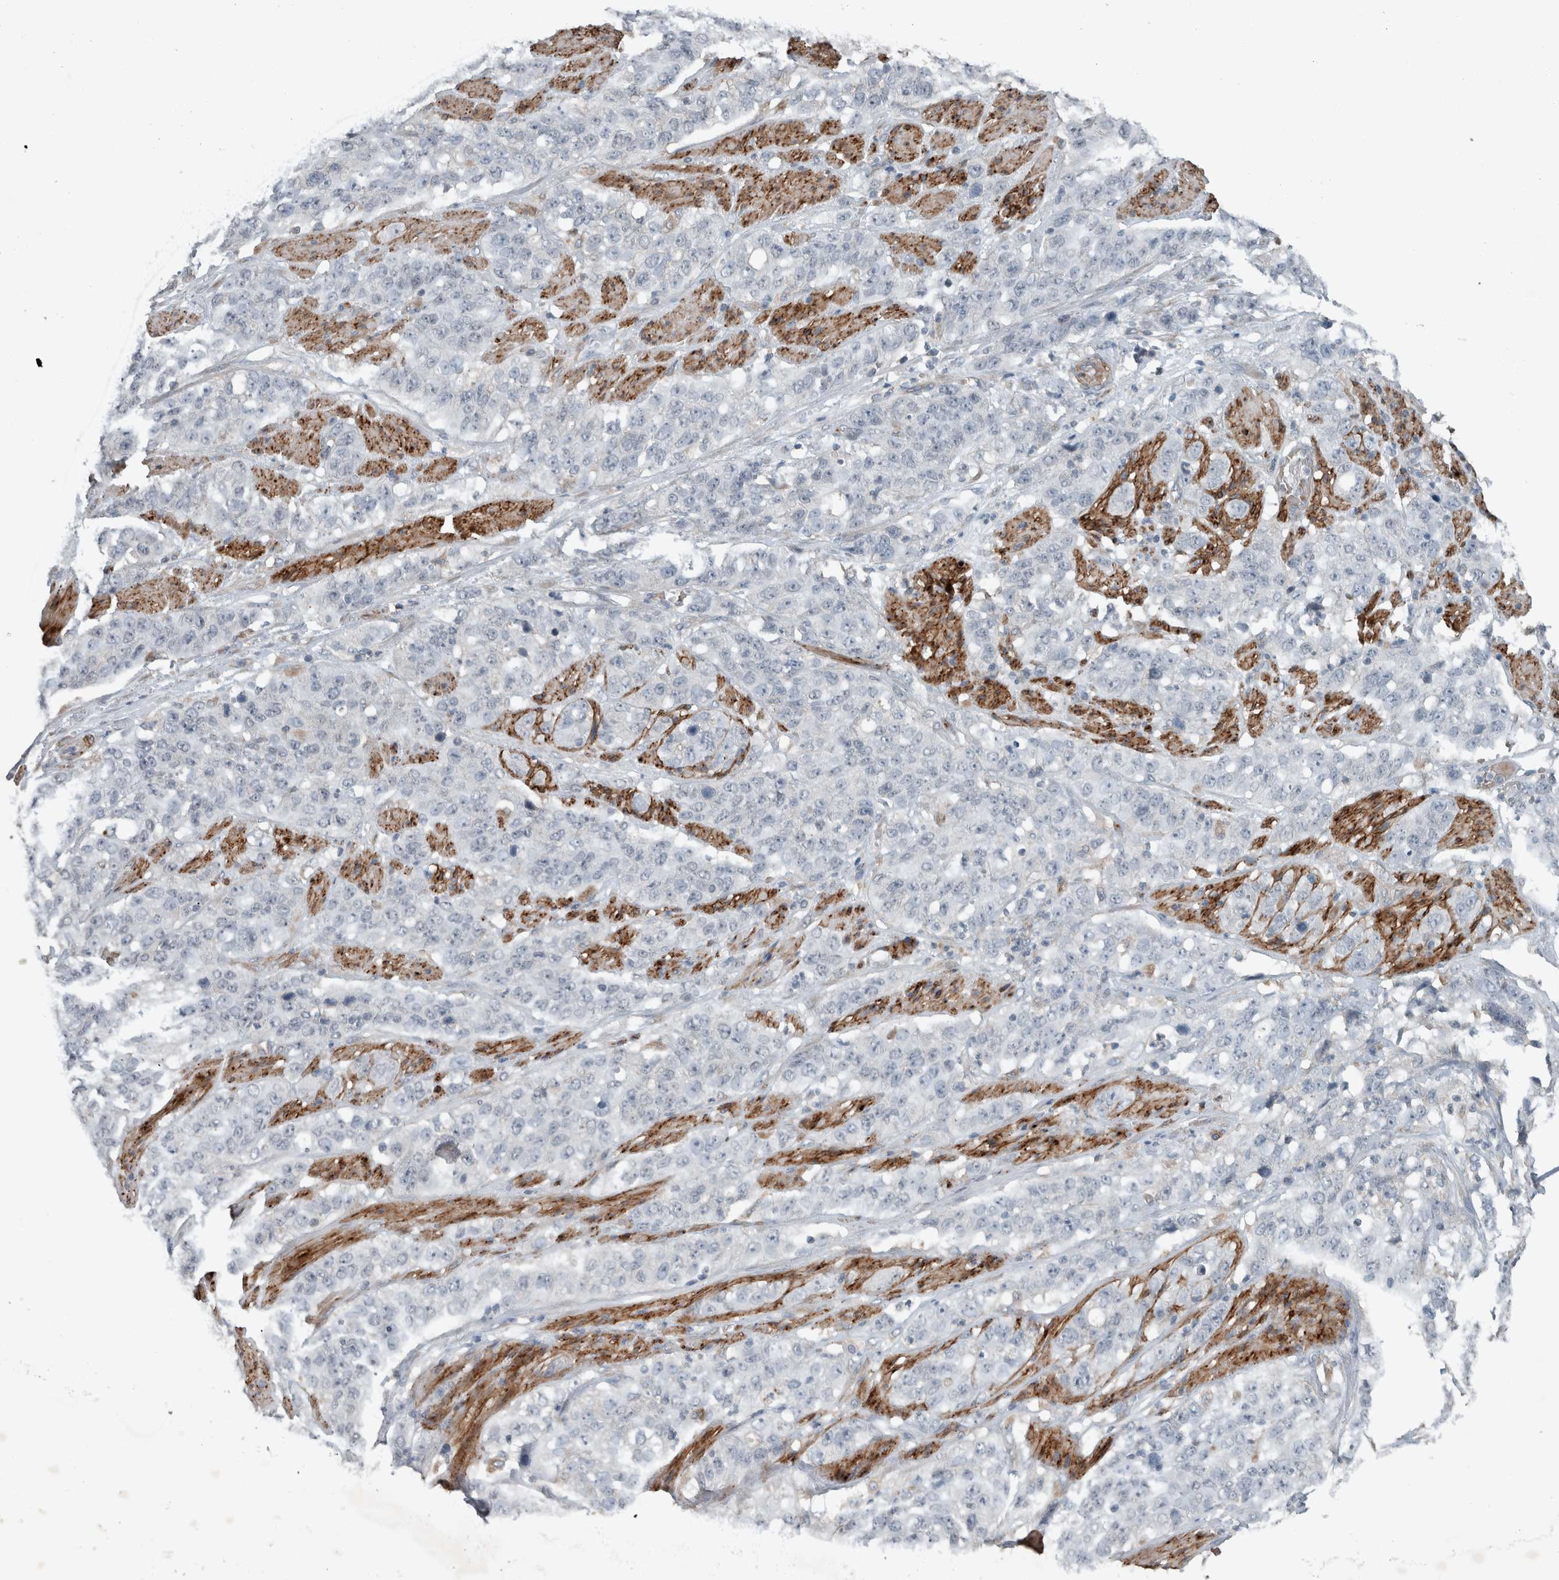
{"staining": {"intensity": "negative", "quantity": "none", "location": "none"}, "tissue": "stomach cancer", "cell_type": "Tumor cells", "image_type": "cancer", "snomed": [{"axis": "morphology", "description": "Adenocarcinoma, NOS"}, {"axis": "topography", "description": "Stomach"}], "caption": "This is an IHC micrograph of stomach adenocarcinoma. There is no expression in tumor cells.", "gene": "JADE2", "patient": {"sex": "male", "age": 48}}